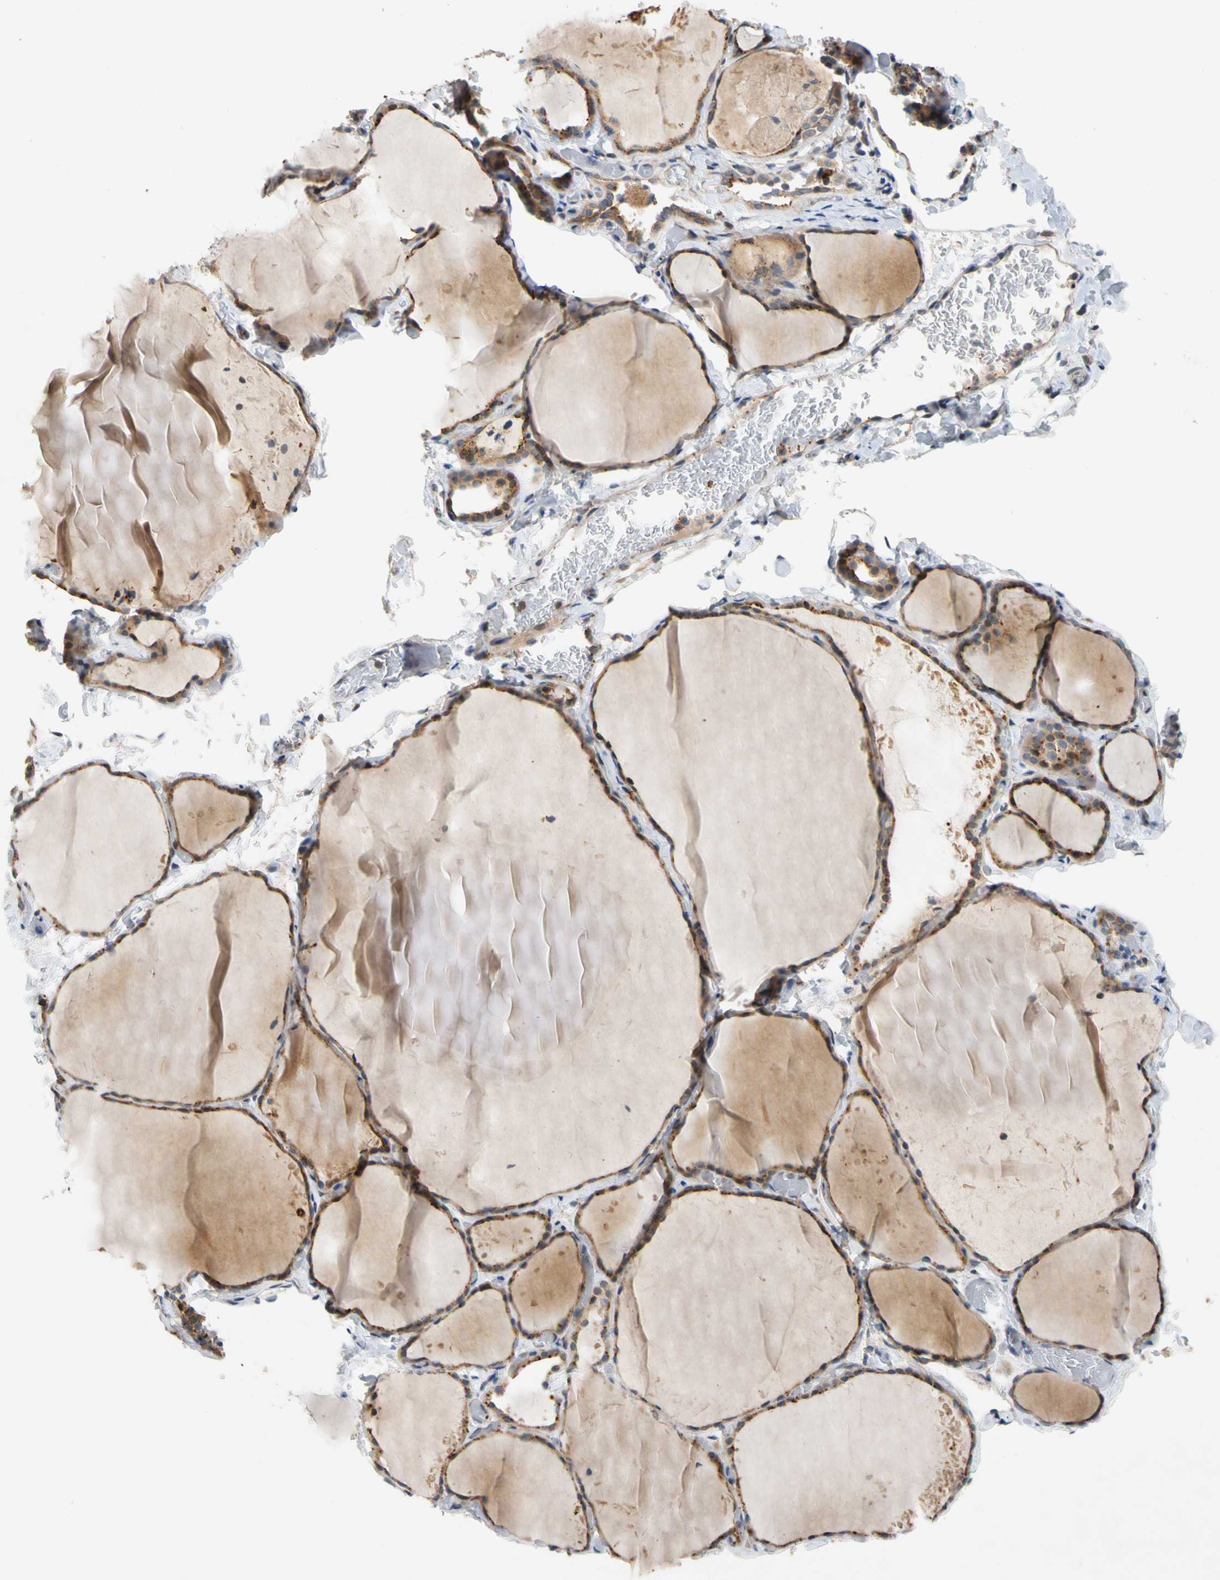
{"staining": {"intensity": "strong", "quantity": ">75%", "location": "cytoplasmic/membranous"}, "tissue": "thyroid gland", "cell_type": "Glandular cells", "image_type": "normal", "snomed": [{"axis": "morphology", "description": "Normal tissue, NOS"}, {"axis": "topography", "description": "Thyroid gland"}], "caption": "This histopathology image displays IHC staining of normal thyroid gland, with high strong cytoplasmic/membranous positivity in approximately >75% of glandular cells.", "gene": "CNST", "patient": {"sex": "female", "age": 22}}